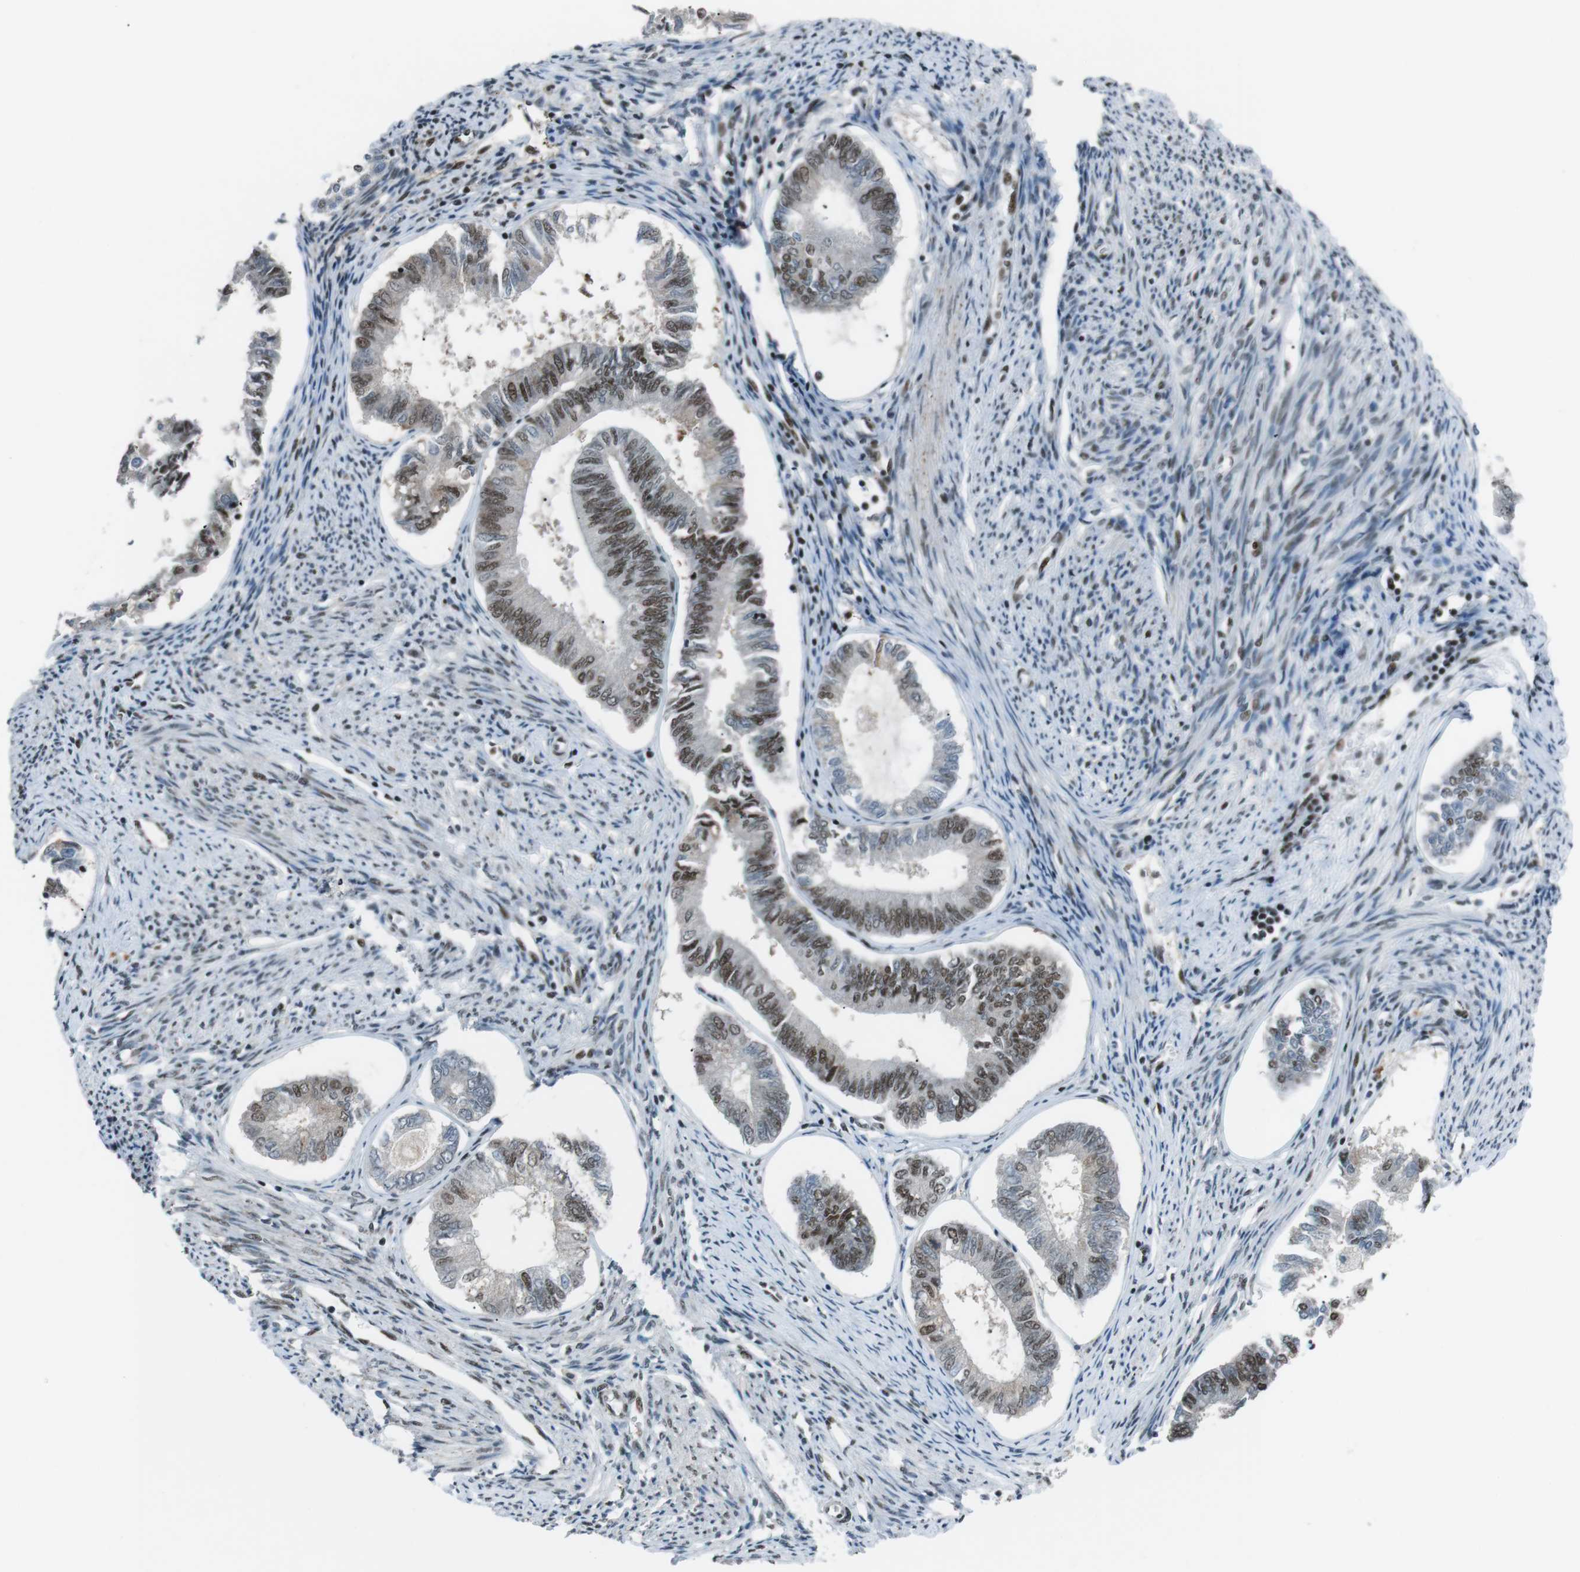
{"staining": {"intensity": "moderate", "quantity": "25%-75%", "location": "nuclear"}, "tissue": "endometrial cancer", "cell_type": "Tumor cells", "image_type": "cancer", "snomed": [{"axis": "morphology", "description": "Adenocarcinoma, NOS"}, {"axis": "topography", "description": "Endometrium"}], "caption": "A medium amount of moderate nuclear staining is identified in about 25%-75% of tumor cells in endometrial cancer tissue.", "gene": "TAF1", "patient": {"sex": "female", "age": 86}}